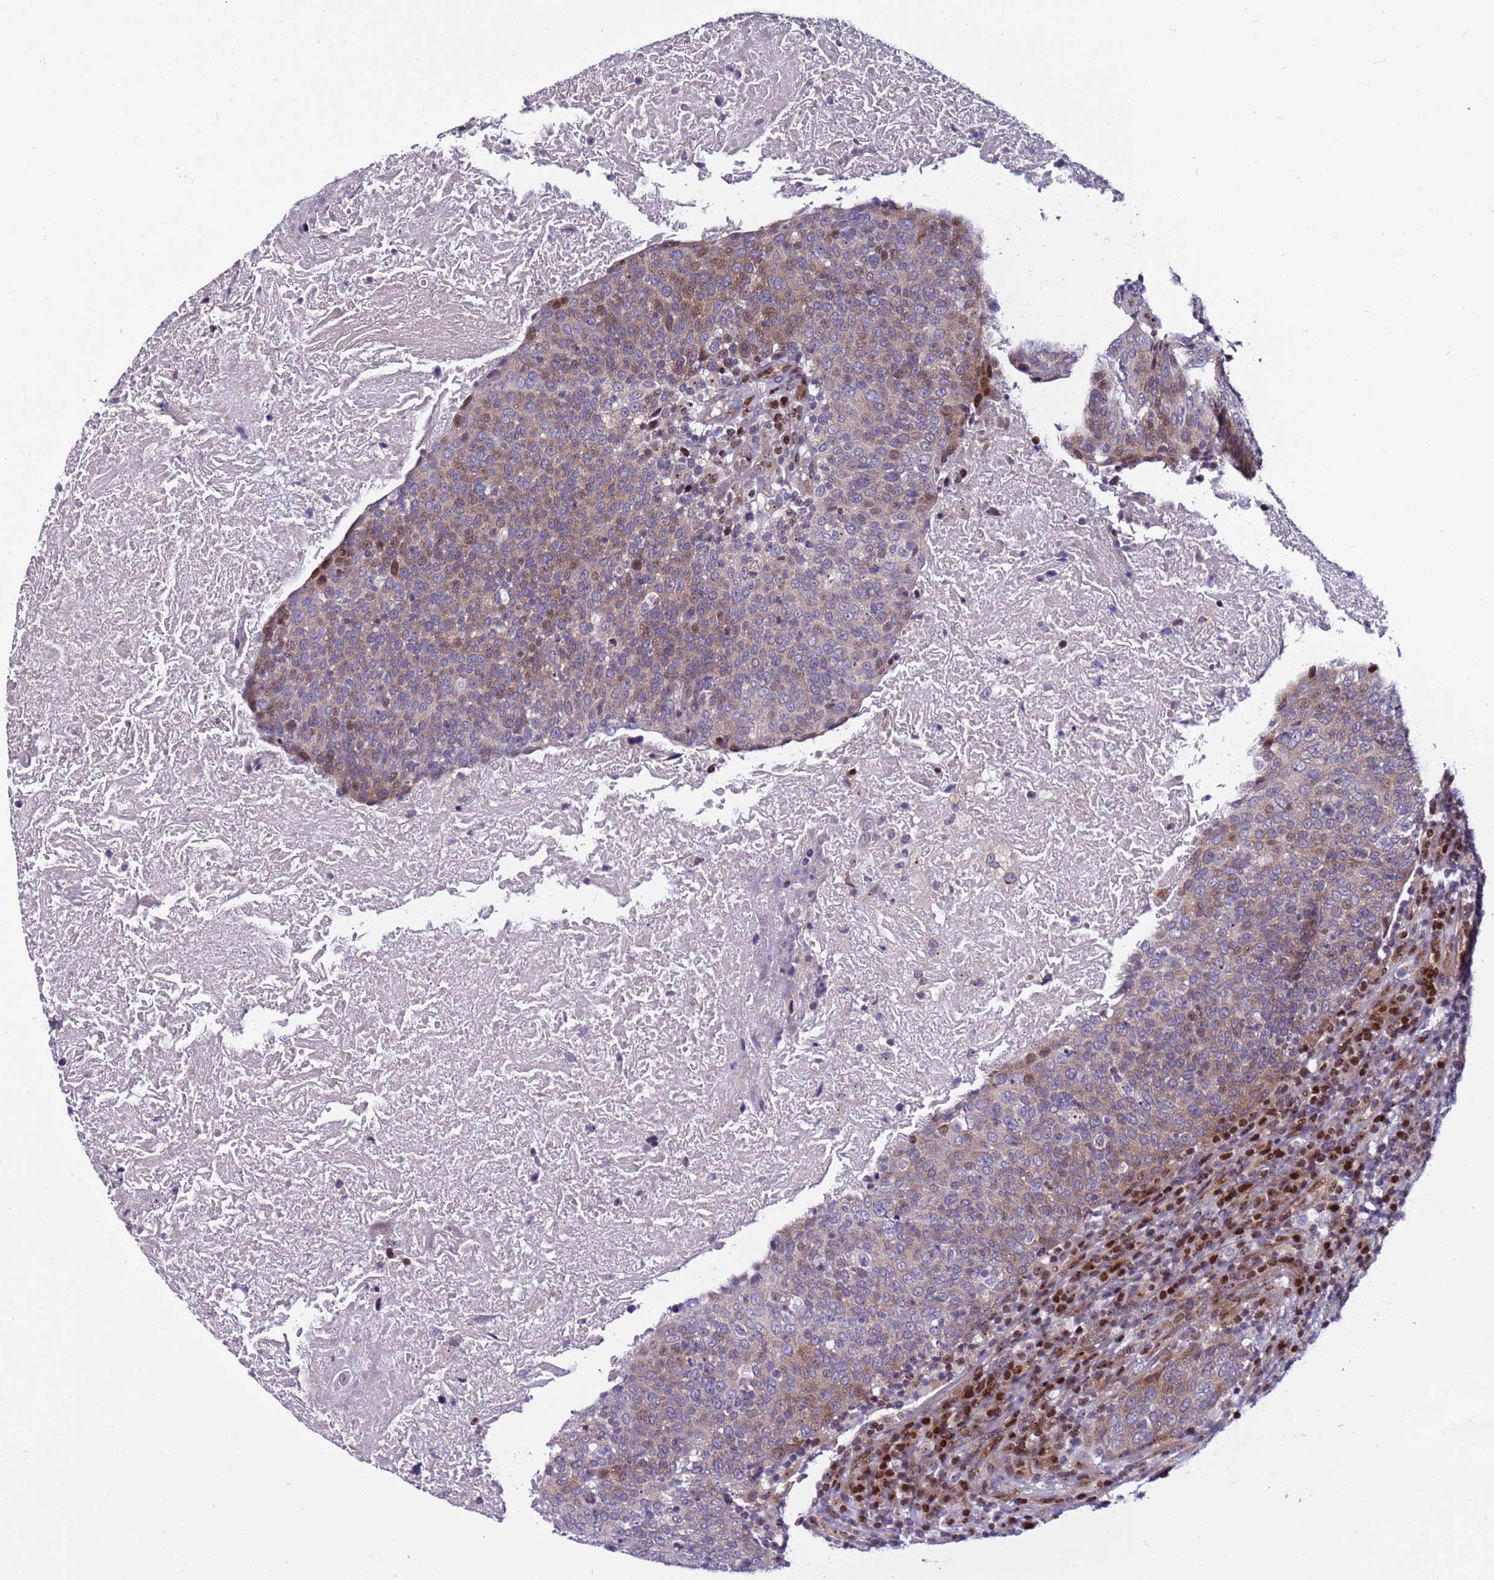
{"staining": {"intensity": "weak", "quantity": "25%-75%", "location": "cytoplasmic/membranous,nuclear"}, "tissue": "head and neck cancer", "cell_type": "Tumor cells", "image_type": "cancer", "snomed": [{"axis": "morphology", "description": "Squamous cell carcinoma, NOS"}, {"axis": "morphology", "description": "Squamous cell carcinoma, metastatic, NOS"}, {"axis": "topography", "description": "Lymph node"}, {"axis": "topography", "description": "Head-Neck"}], "caption": "Head and neck cancer (squamous cell carcinoma) stained with DAB immunohistochemistry reveals low levels of weak cytoplasmic/membranous and nuclear positivity in about 25%-75% of tumor cells. (Stains: DAB (3,3'-diaminobenzidine) in brown, nuclei in blue, Microscopy: brightfield microscopy at high magnification).", "gene": "WBP11", "patient": {"sex": "male", "age": 62}}